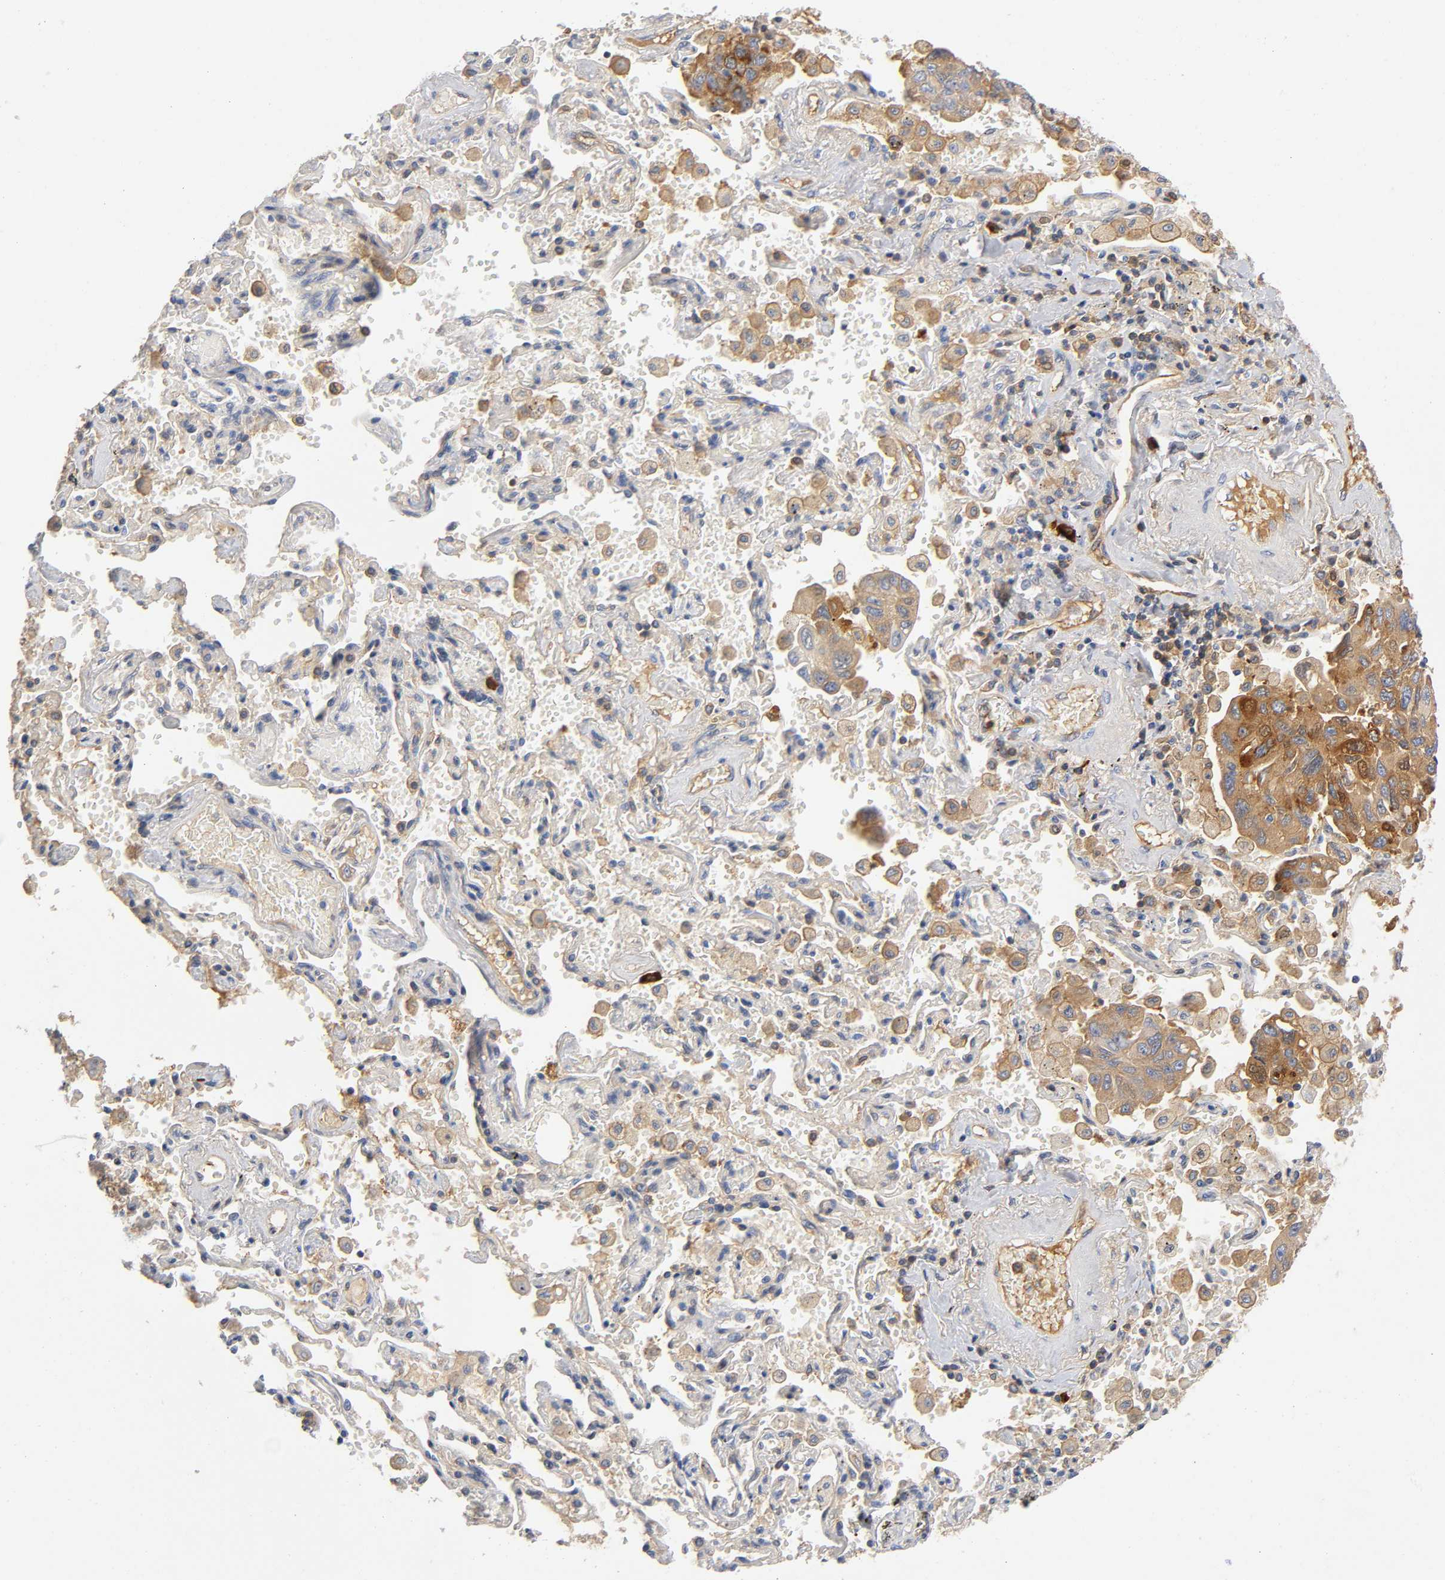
{"staining": {"intensity": "moderate", "quantity": ">75%", "location": "cytoplasmic/membranous"}, "tissue": "lung cancer", "cell_type": "Tumor cells", "image_type": "cancer", "snomed": [{"axis": "morphology", "description": "Adenocarcinoma, NOS"}, {"axis": "topography", "description": "Lung"}], "caption": "Lung cancer (adenocarcinoma) tissue displays moderate cytoplasmic/membranous expression in about >75% of tumor cells, visualized by immunohistochemistry. (IHC, brightfield microscopy, high magnification).", "gene": "NOVA1", "patient": {"sex": "male", "age": 64}}